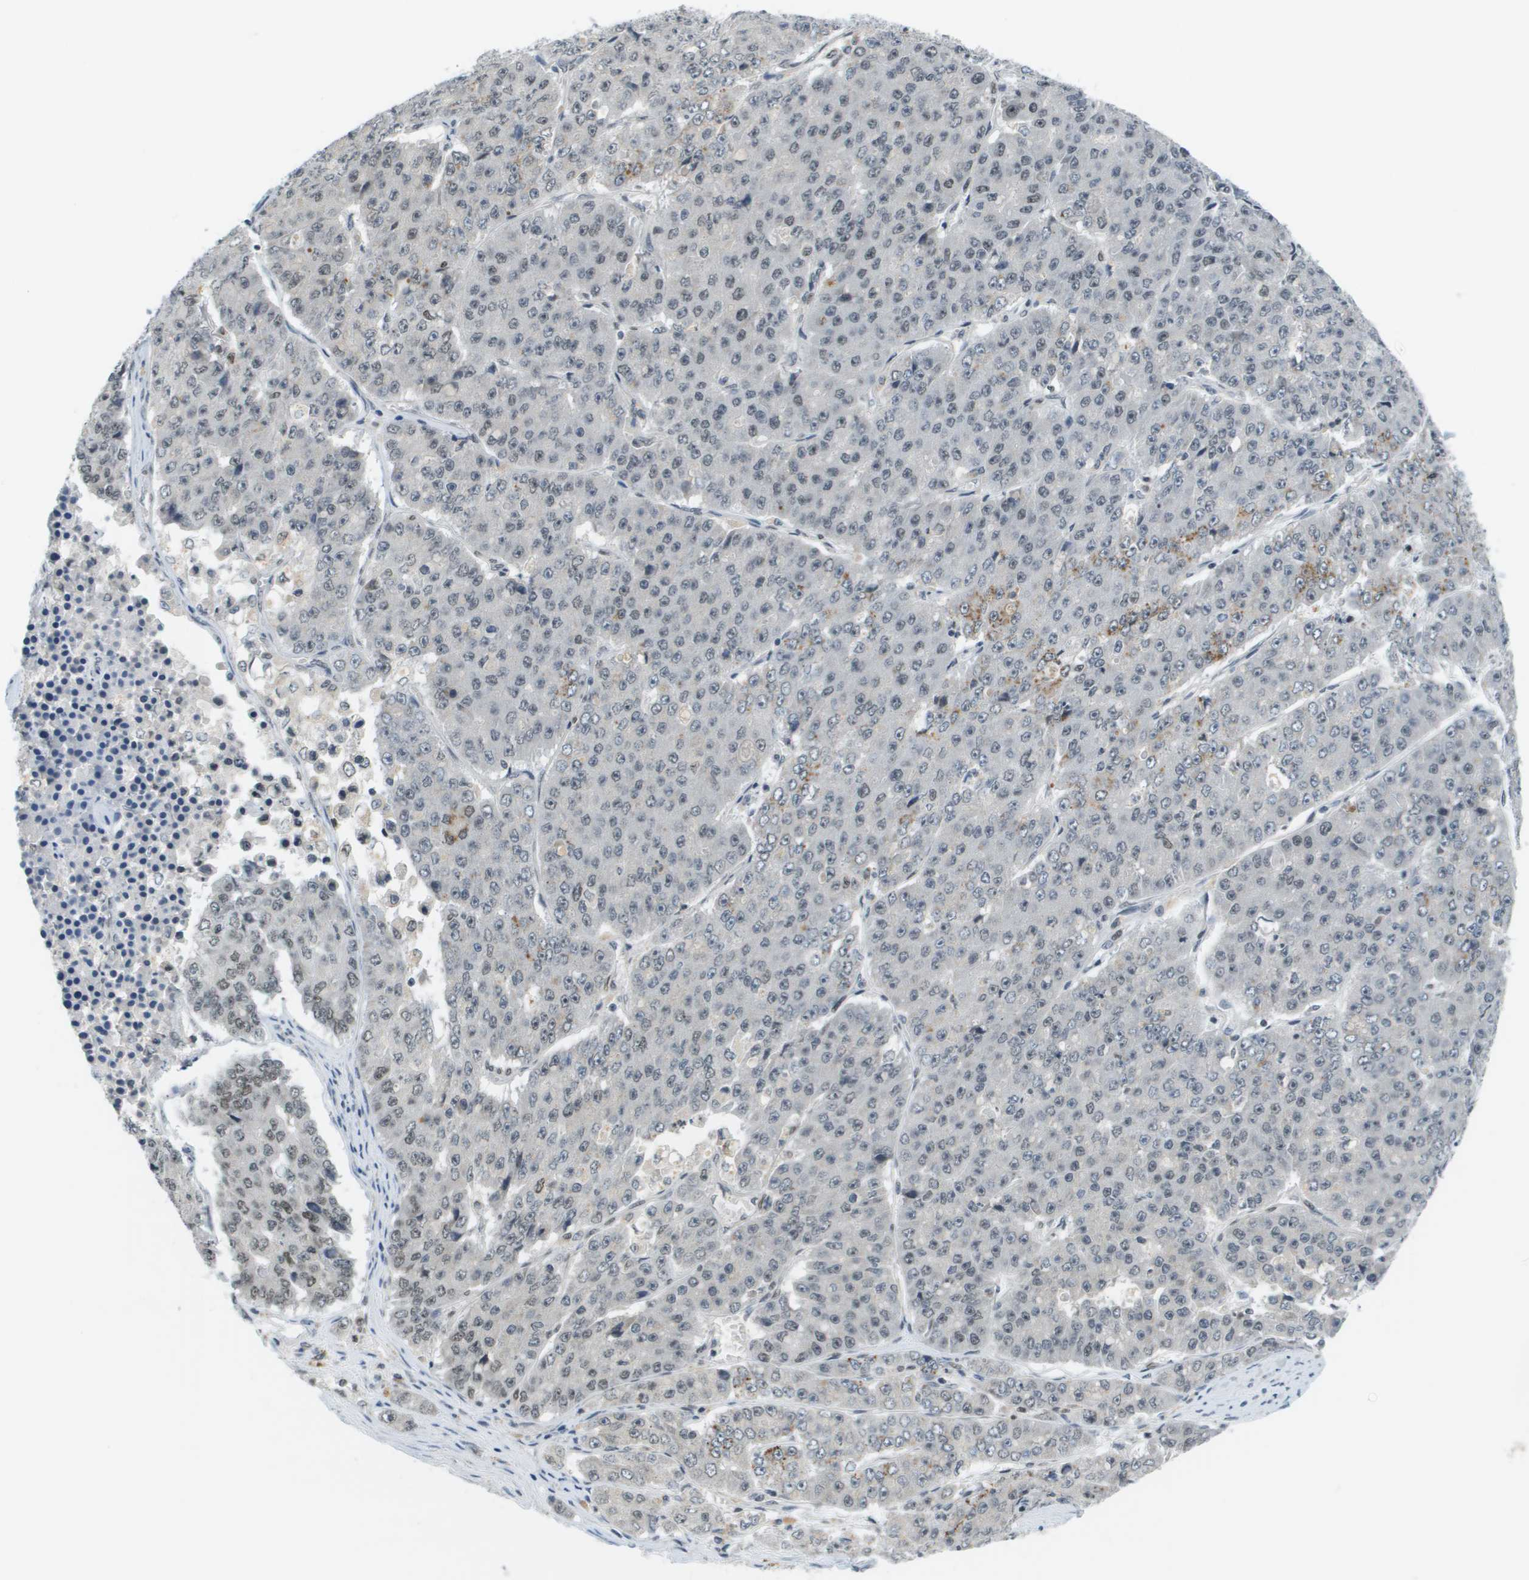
{"staining": {"intensity": "weak", "quantity": "<25%", "location": "nuclear"}, "tissue": "pancreatic cancer", "cell_type": "Tumor cells", "image_type": "cancer", "snomed": [{"axis": "morphology", "description": "Adenocarcinoma, NOS"}, {"axis": "topography", "description": "Pancreas"}], "caption": "Tumor cells are negative for brown protein staining in pancreatic adenocarcinoma.", "gene": "CBX5", "patient": {"sex": "male", "age": 50}}